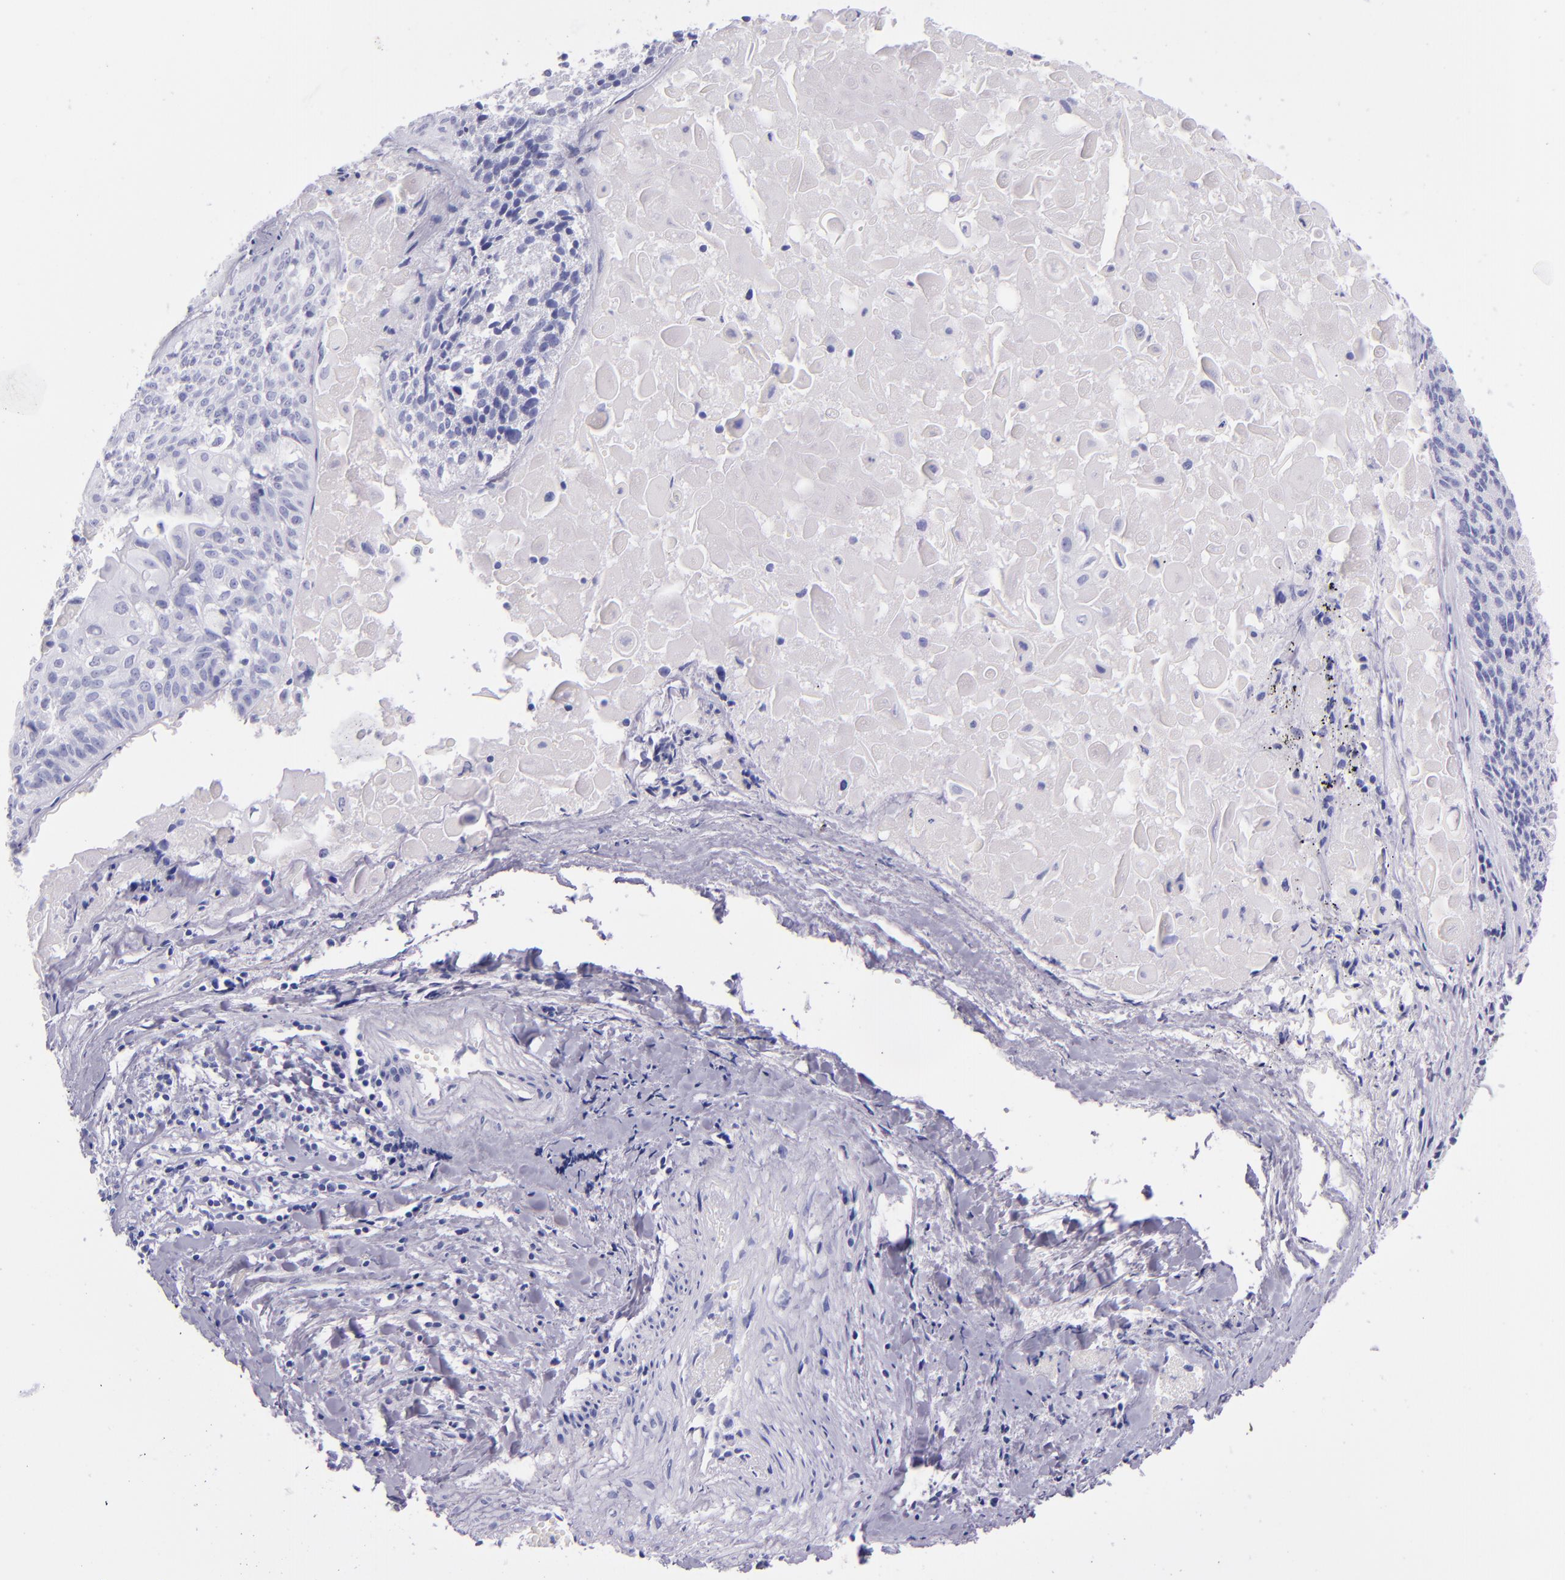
{"staining": {"intensity": "negative", "quantity": "none", "location": "none"}, "tissue": "lung cancer", "cell_type": "Tumor cells", "image_type": "cancer", "snomed": [{"axis": "morphology", "description": "Adenocarcinoma, NOS"}, {"axis": "topography", "description": "Lung"}], "caption": "Micrograph shows no significant protein staining in tumor cells of lung adenocarcinoma.", "gene": "SFTPB", "patient": {"sex": "male", "age": 60}}